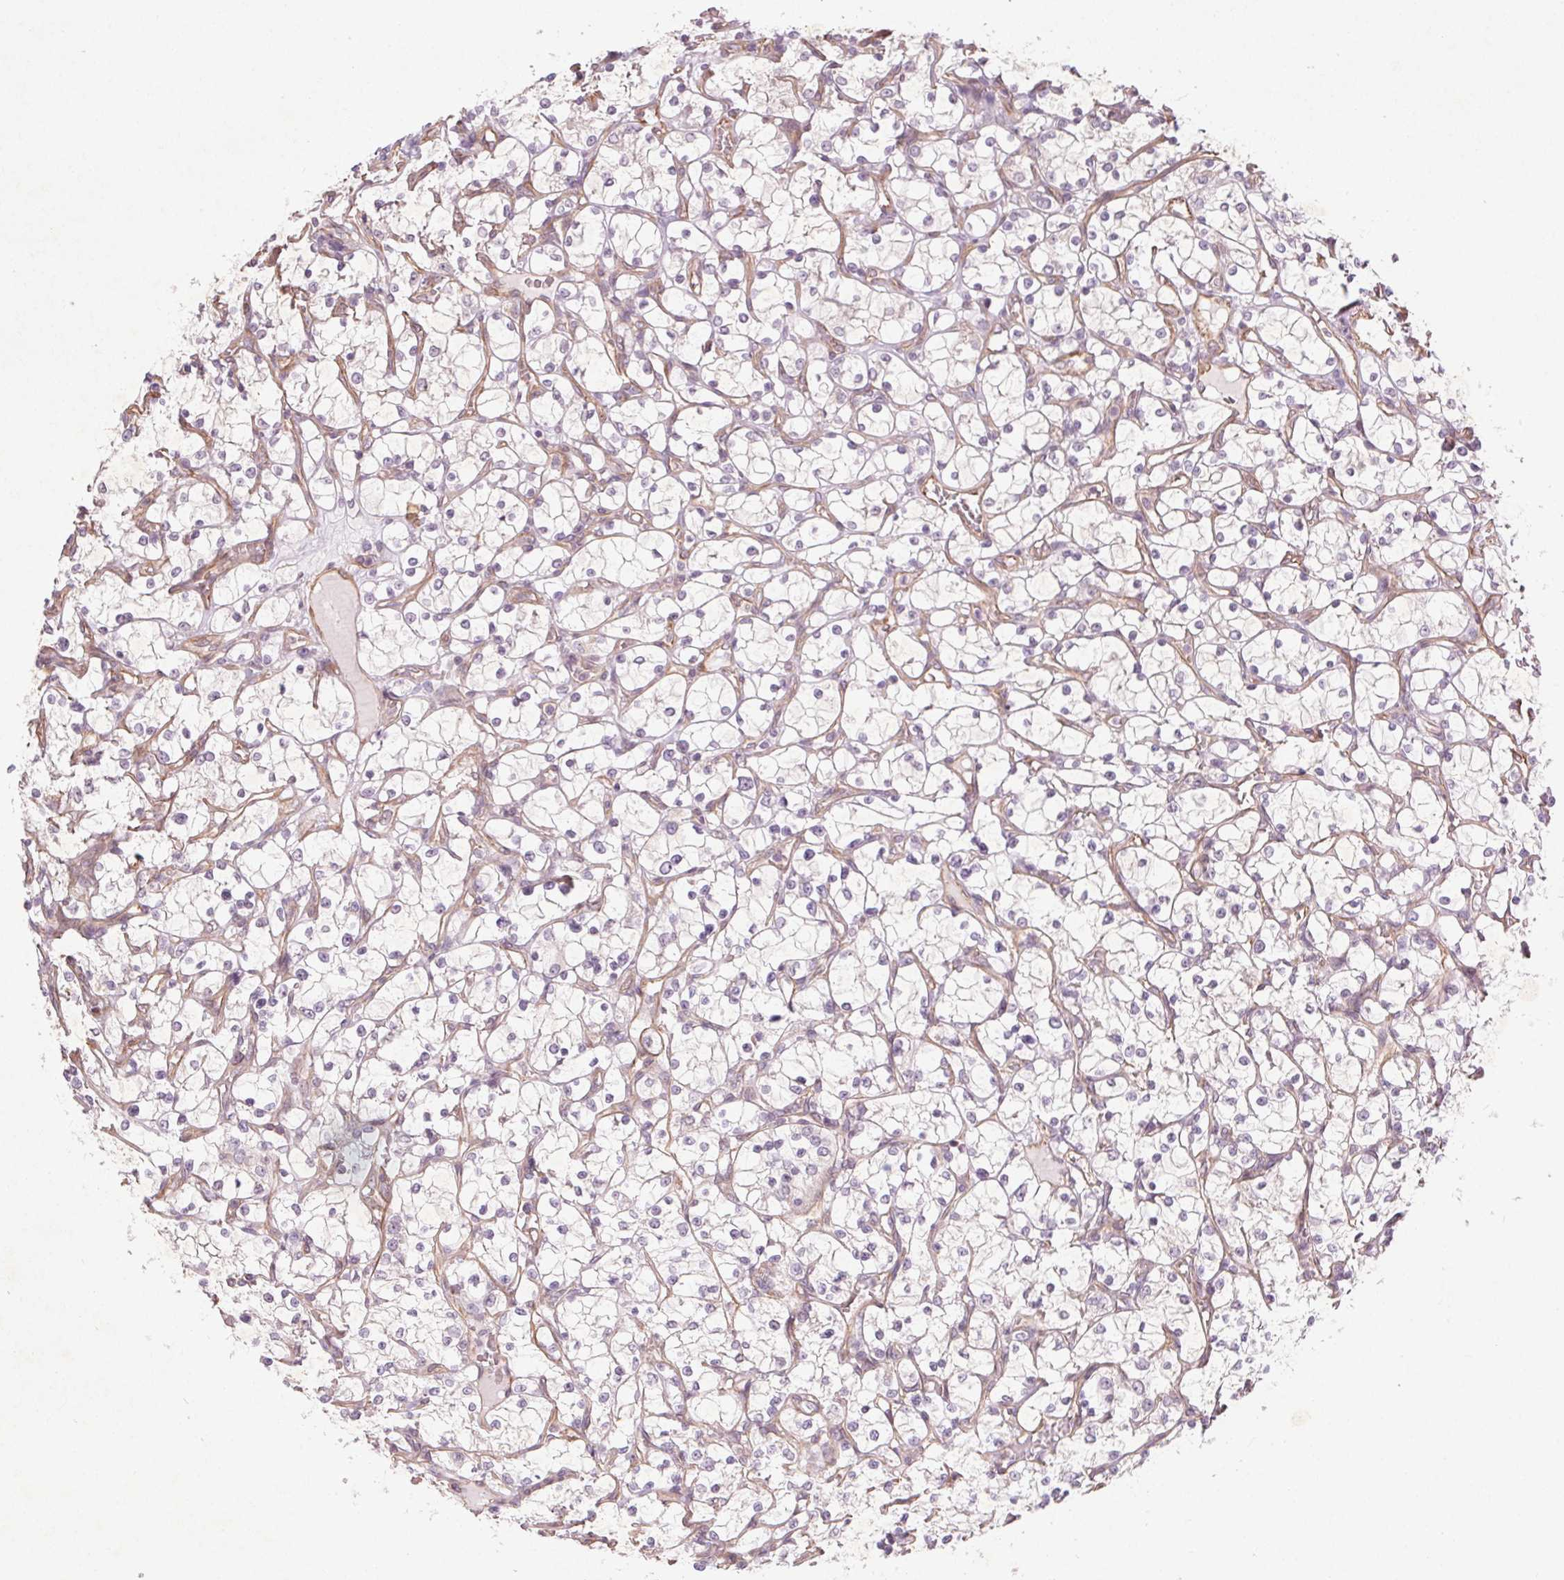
{"staining": {"intensity": "negative", "quantity": "none", "location": "none"}, "tissue": "renal cancer", "cell_type": "Tumor cells", "image_type": "cancer", "snomed": [{"axis": "morphology", "description": "Adenocarcinoma, NOS"}, {"axis": "topography", "description": "Kidney"}], "caption": "An IHC histopathology image of adenocarcinoma (renal) is shown. There is no staining in tumor cells of adenocarcinoma (renal).", "gene": "CCSER1", "patient": {"sex": "female", "age": 69}}